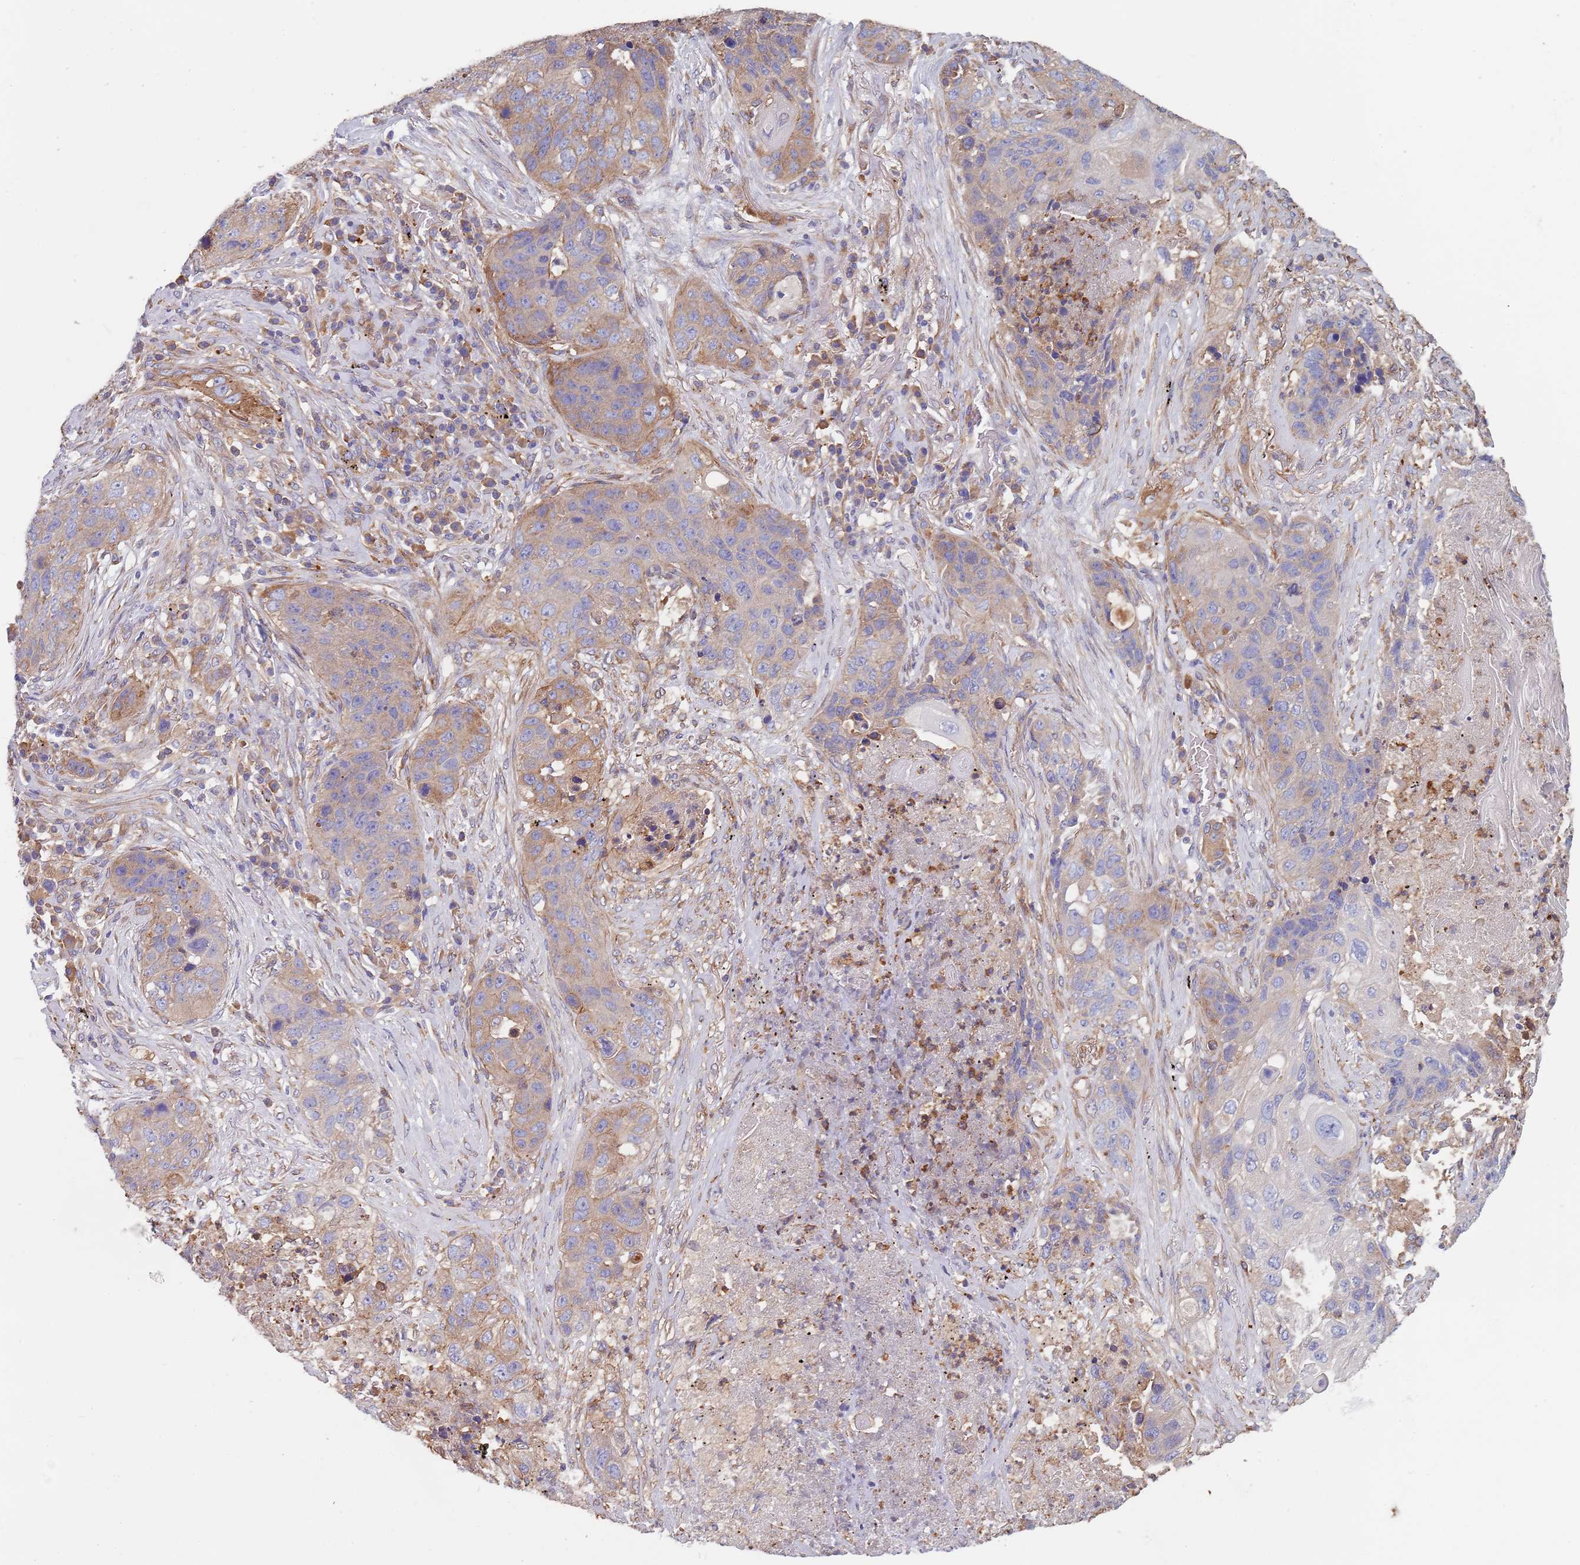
{"staining": {"intensity": "weak", "quantity": "25%-75%", "location": "cytoplasmic/membranous"}, "tissue": "lung cancer", "cell_type": "Tumor cells", "image_type": "cancer", "snomed": [{"axis": "morphology", "description": "Squamous cell carcinoma, NOS"}, {"axis": "topography", "description": "Lung"}], "caption": "High-magnification brightfield microscopy of lung cancer stained with DAB (brown) and counterstained with hematoxylin (blue). tumor cells exhibit weak cytoplasmic/membranous expression is appreciated in about25%-75% of cells.", "gene": "DCUN1D3", "patient": {"sex": "female", "age": 63}}